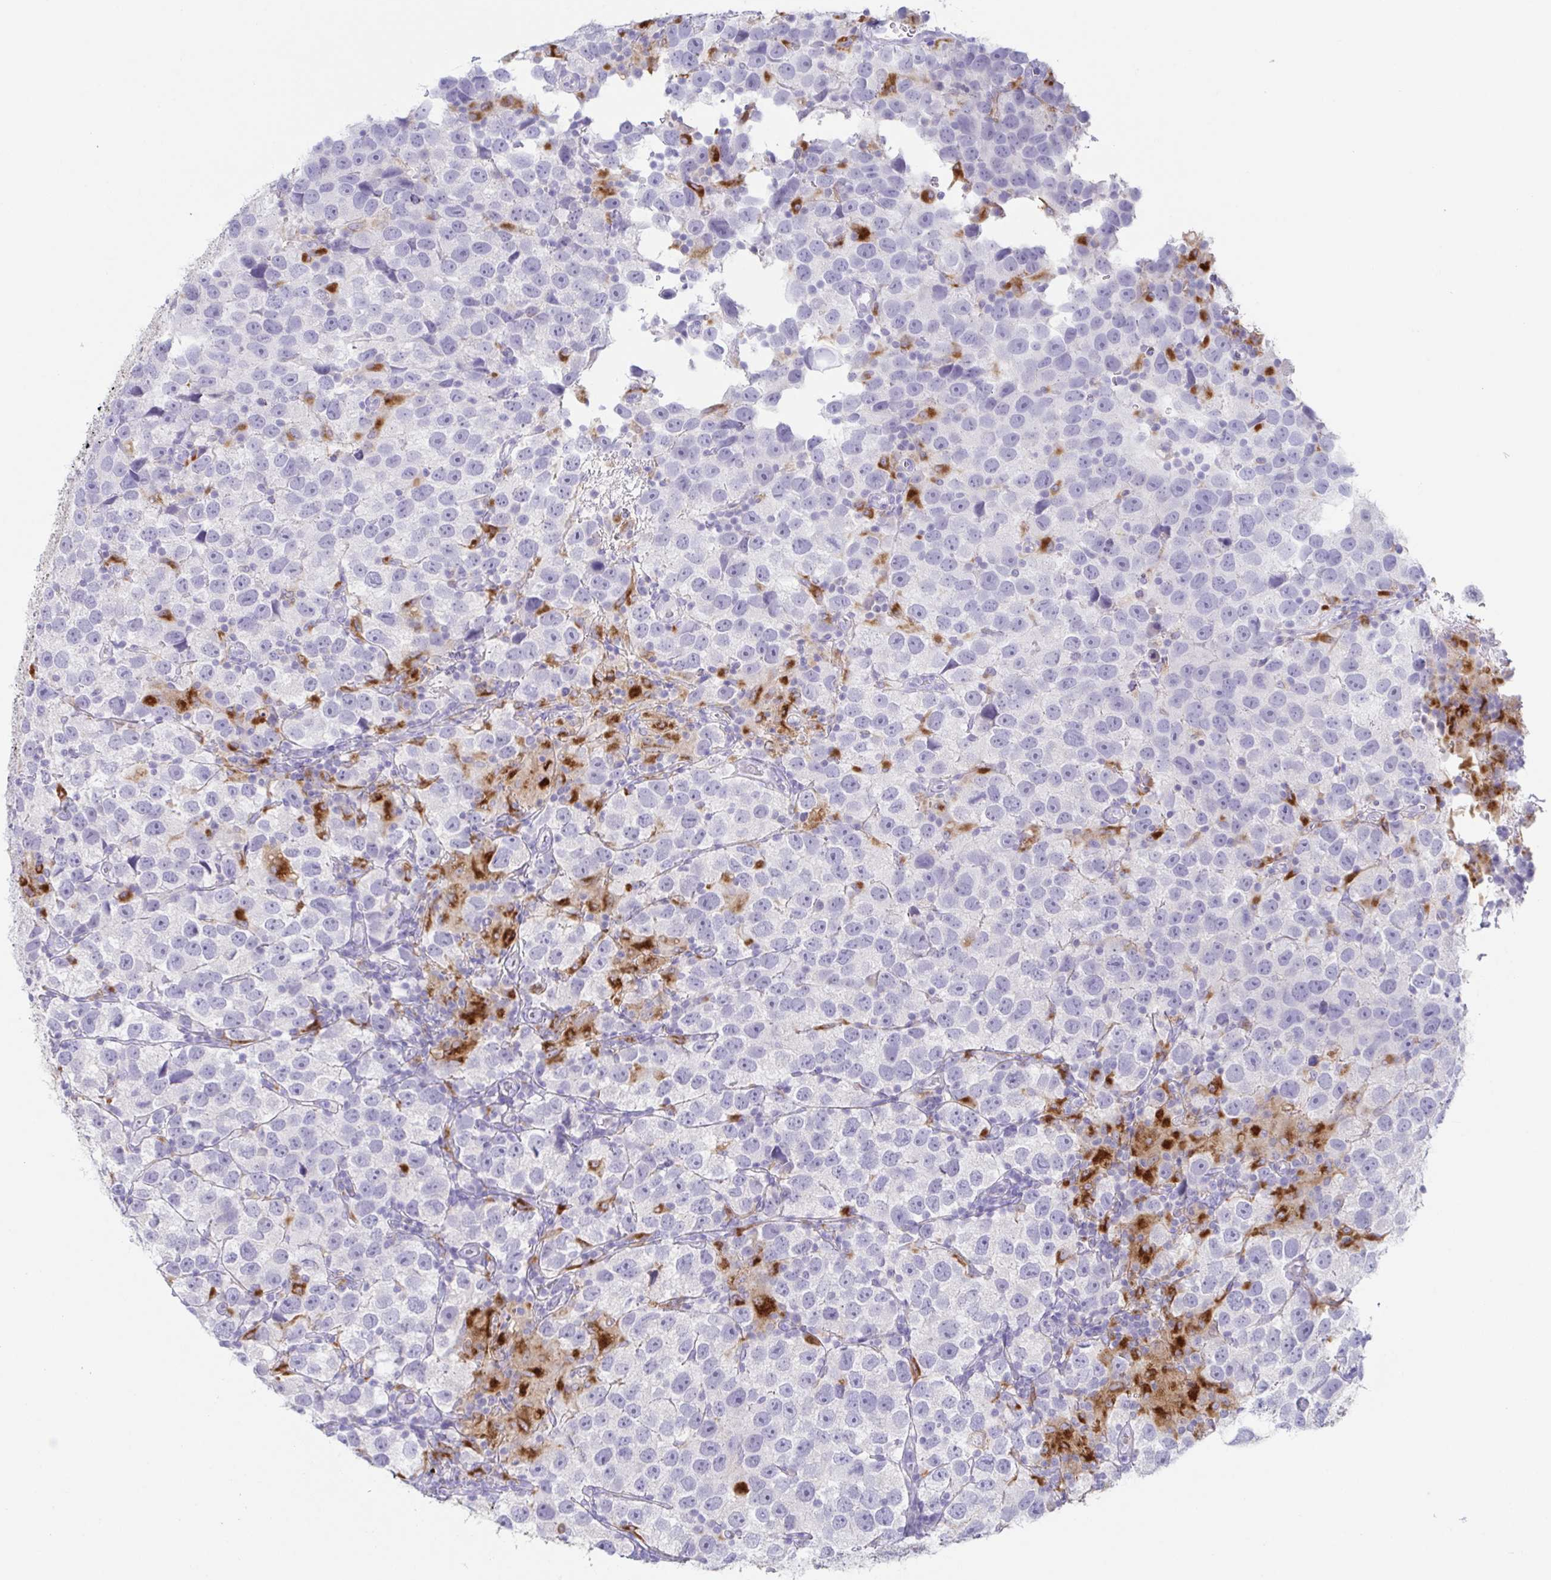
{"staining": {"intensity": "strong", "quantity": "<25%", "location": "cytoplasmic/membranous"}, "tissue": "testis cancer", "cell_type": "Tumor cells", "image_type": "cancer", "snomed": [{"axis": "morphology", "description": "Seminoma, NOS"}, {"axis": "topography", "description": "Testis"}], "caption": "DAB immunohistochemical staining of human seminoma (testis) exhibits strong cytoplasmic/membranous protein expression in about <25% of tumor cells.", "gene": "ATP6V1G2", "patient": {"sex": "male", "age": 26}}